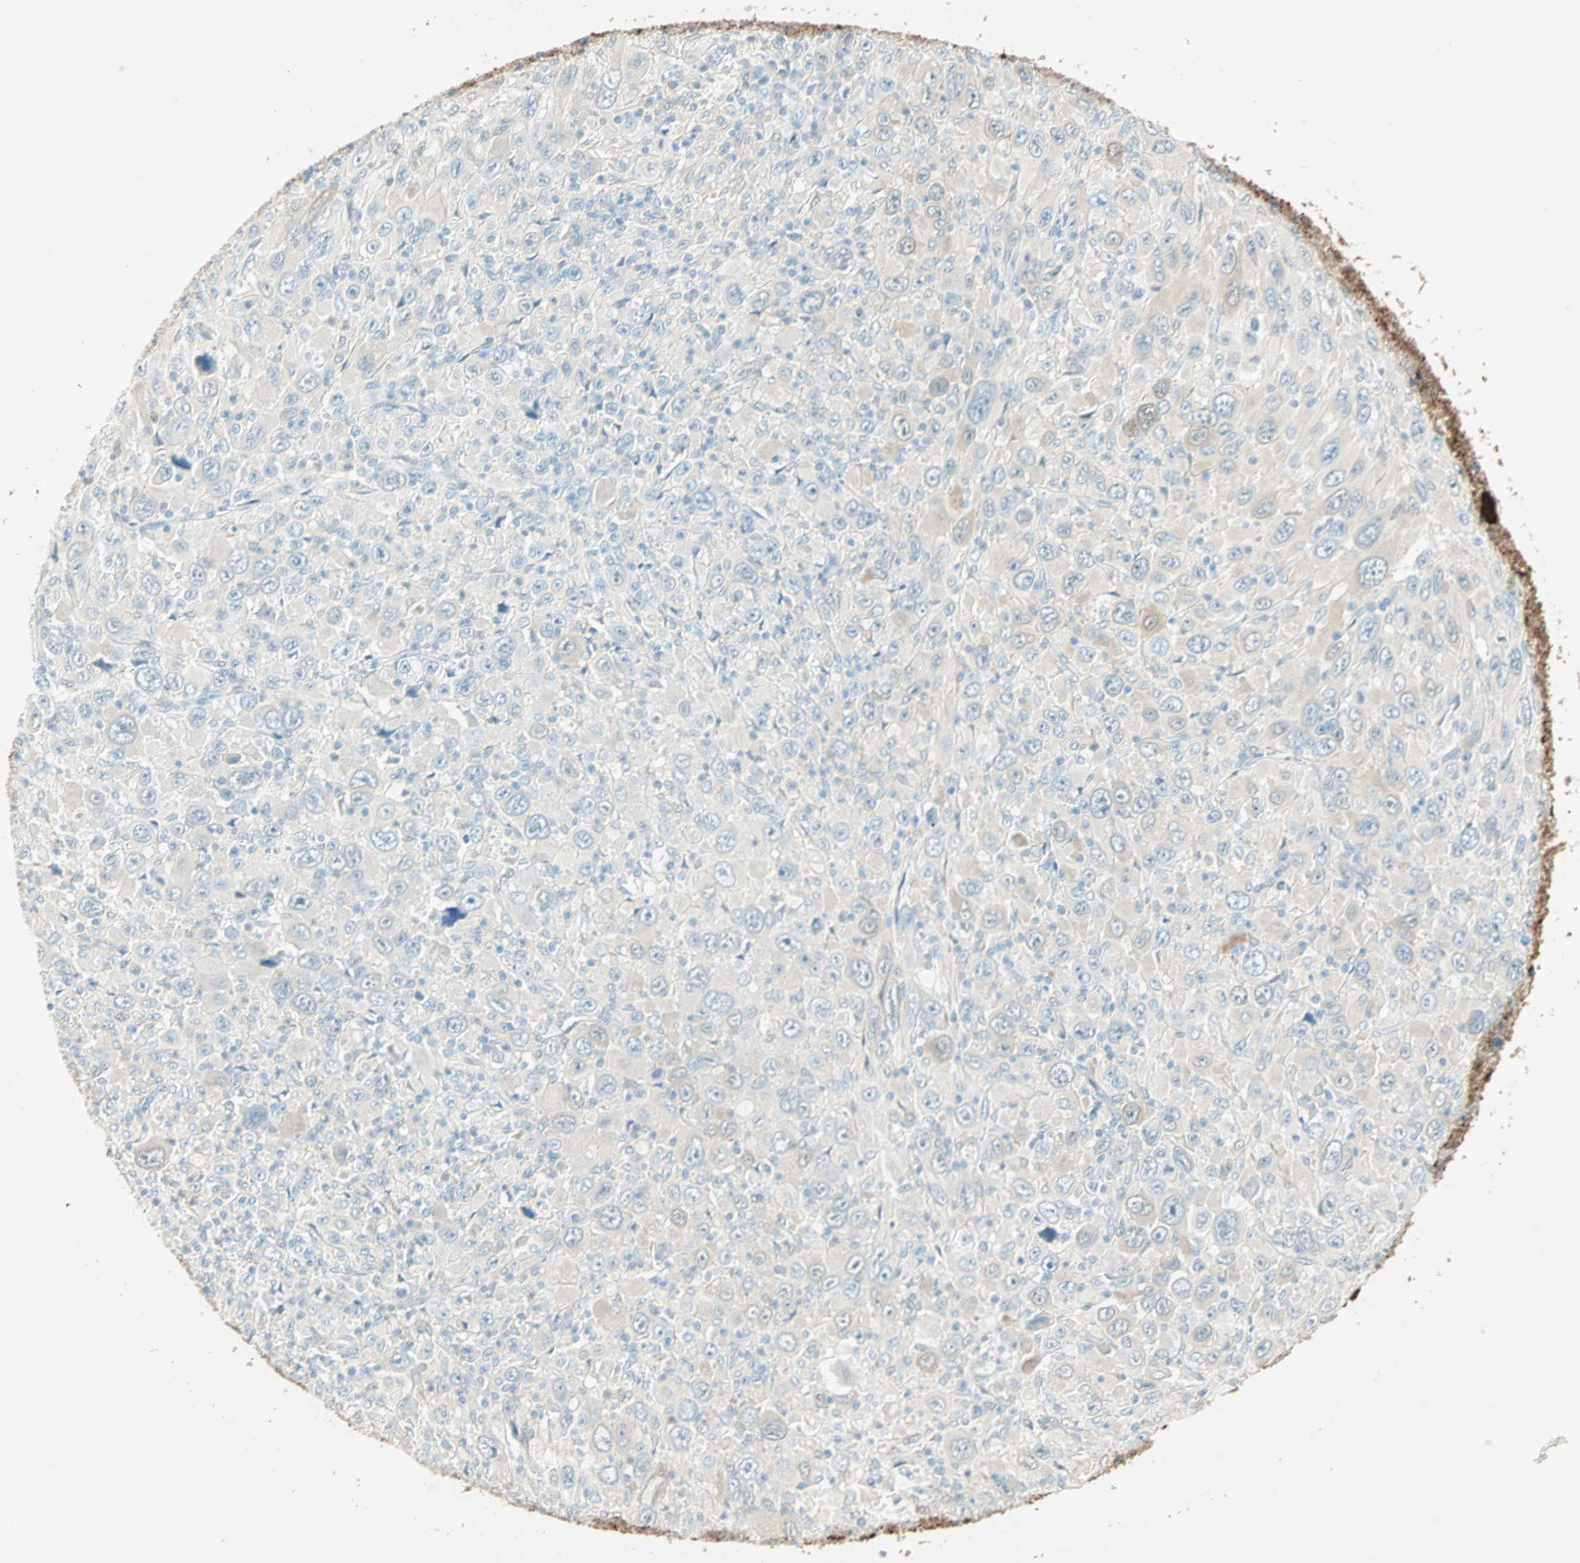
{"staining": {"intensity": "weak", "quantity": "25%-75%", "location": "cytoplasmic/membranous"}, "tissue": "melanoma", "cell_type": "Tumor cells", "image_type": "cancer", "snomed": [{"axis": "morphology", "description": "Malignant melanoma, Metastatic site"}, {"axis": "topography", "description": "Skin"}], "caption": "Protein expression analysis of malignant melanoma (metastatic site) demonstrates weak cytoplasmic/membranous expression in about 25%-75% of tumor cells.", "gene": "S100A1", "patient": {"sex": "female", "age": 56}}